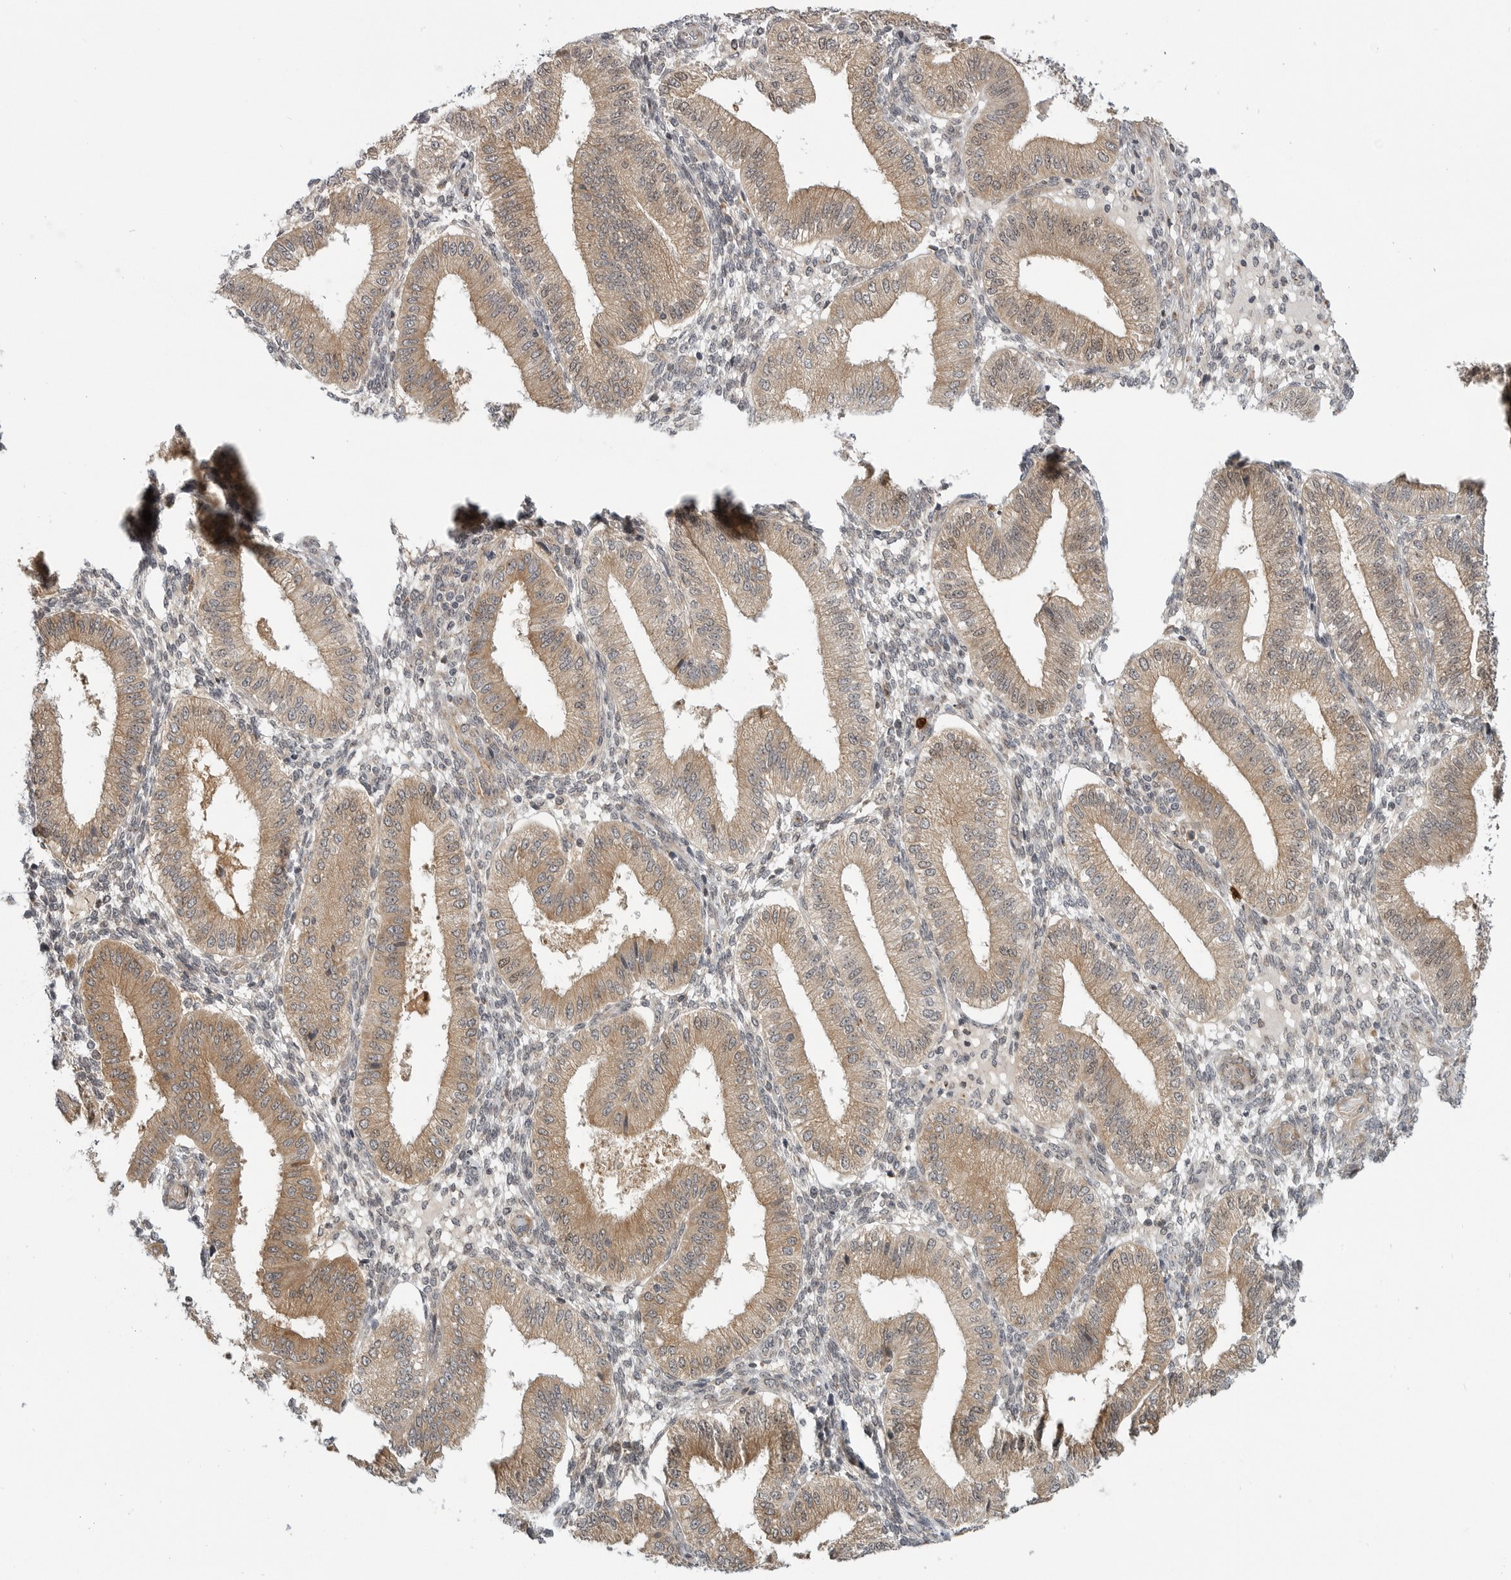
{"staining": {"intensity": "negative", "quantity": "none", "location": "none"}, "tissue": "endometrium", "cell_type": "Cells in endometrial stroma", "image_type": "normal", "snomed": [{"axis": "morphology", "description": "Normal tissue, NOS"}, {"axis": "topography", "description": "Endometrium"}], "caption": "This is a image of immunohistochemistry (IHC) staining of normal endometrium, which shows no expression in cells in endometrial stroma.", "gene": "CEP295NL", "patient": {"sex": "female", "age": 39}}